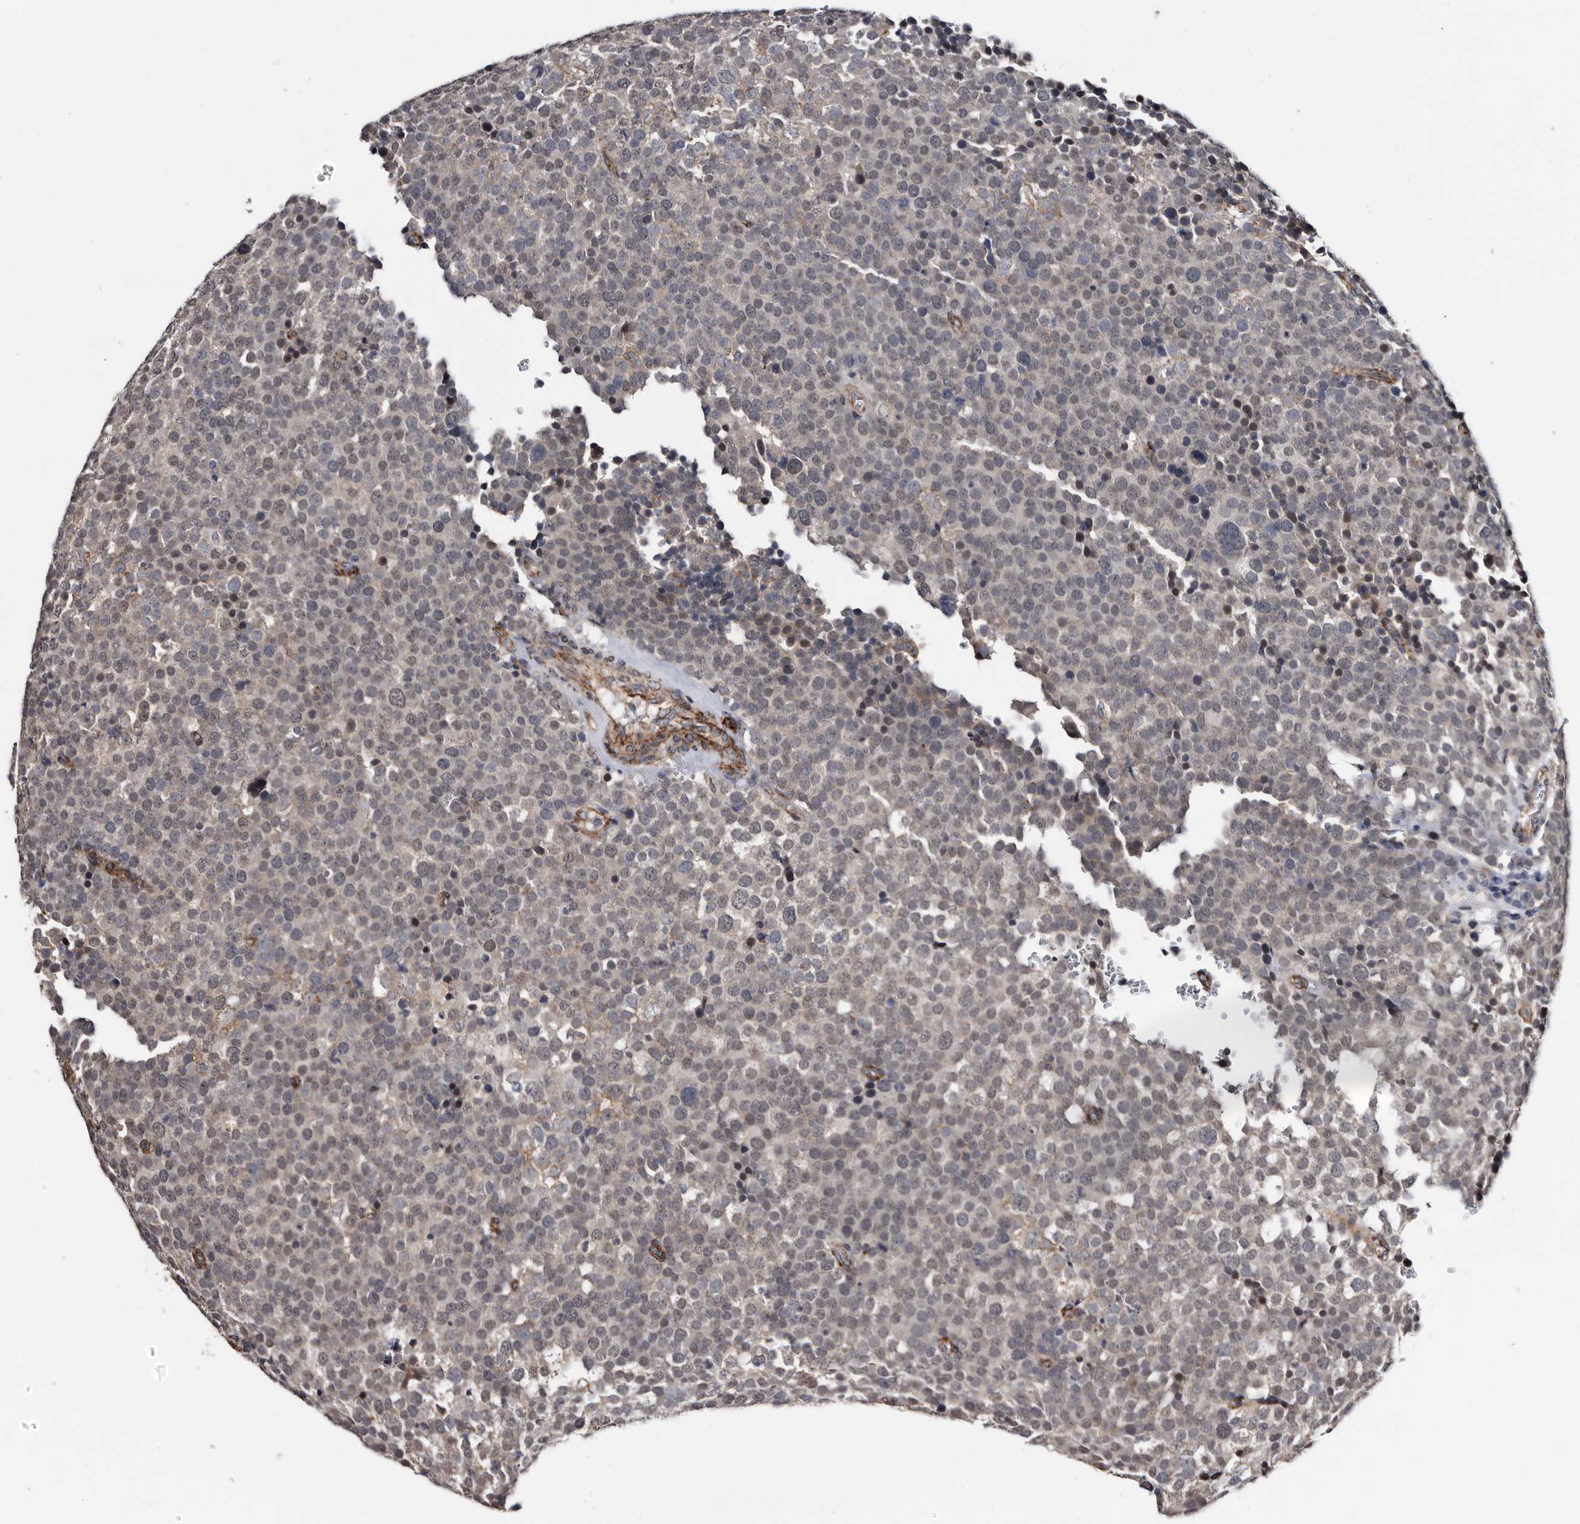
{"staining": {"intensity": "negative", "quantity": "none", "location": "none"}, "tissue": "testis cancer", "cell_type": "Tumor cells", "image_type": "cancer", "snomed": [{"axis": "morphology", "description": "Seminoma, NOS"}, {"axis": "topography", "description": "Testis"}], "caption": "Immunohistochemistry of human testis cancer displays no expression in tumor cells.", "gene": "ARMCX2", "patient": {"sex": "male", "age": 71}}